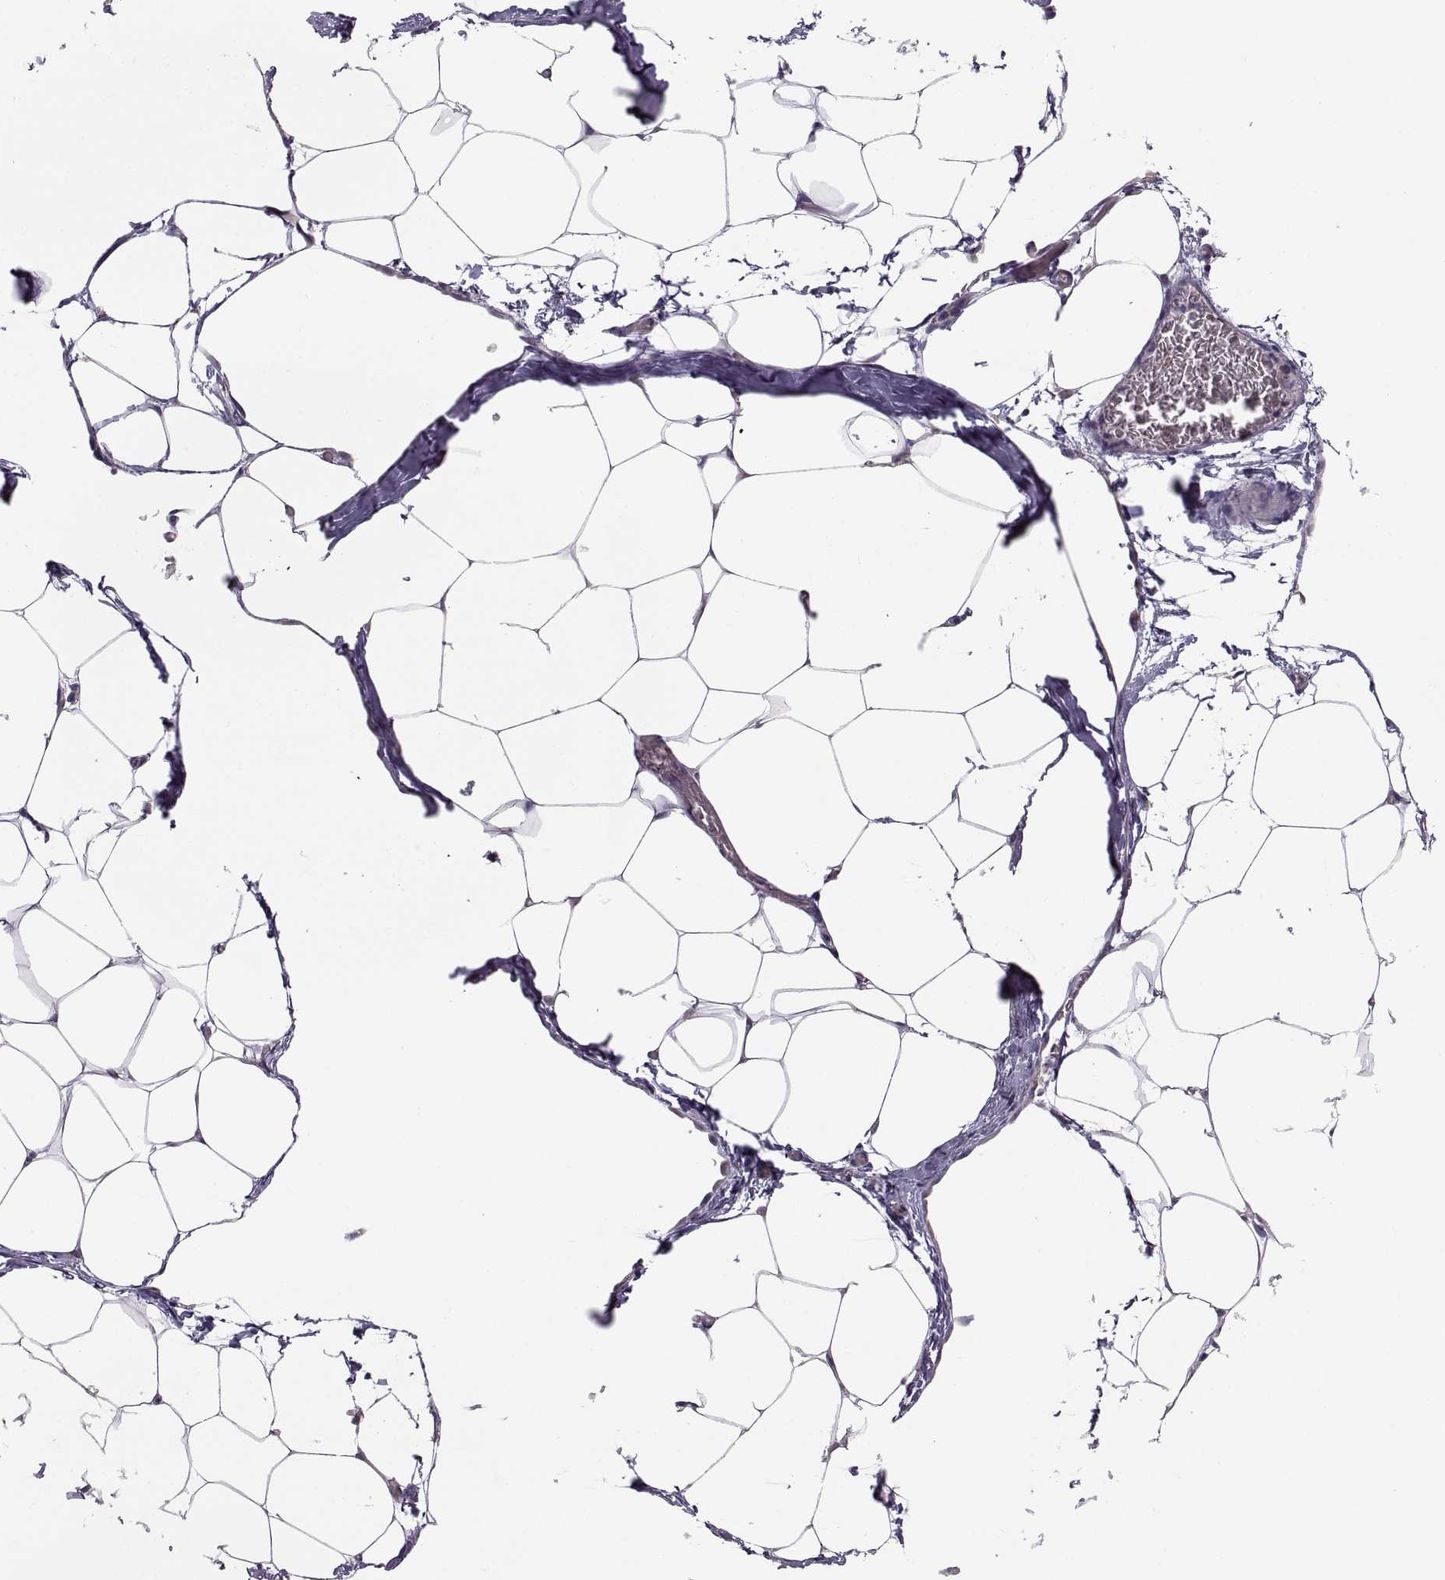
{"staining": {"intensity": "negative", "quantity": "none", "location": "none"}, "tissue": "adipose tissue", "cell_type": "Adipocytes", "image_type": "normal", "snomed": [{"axis": "morphology", "description": "Normal tissue, NOS"}, {"axis": "topography", "description": "Adipose tissue"}], "caption": "High magnification brightfield microscopy of benign adipose tissue stained with DAB (brown) and counterstained with hematoxylin (blue): adipocytes show no significant staining.", "gene": "SPATA32", "patient": {"sex": "male", "age": 57}}